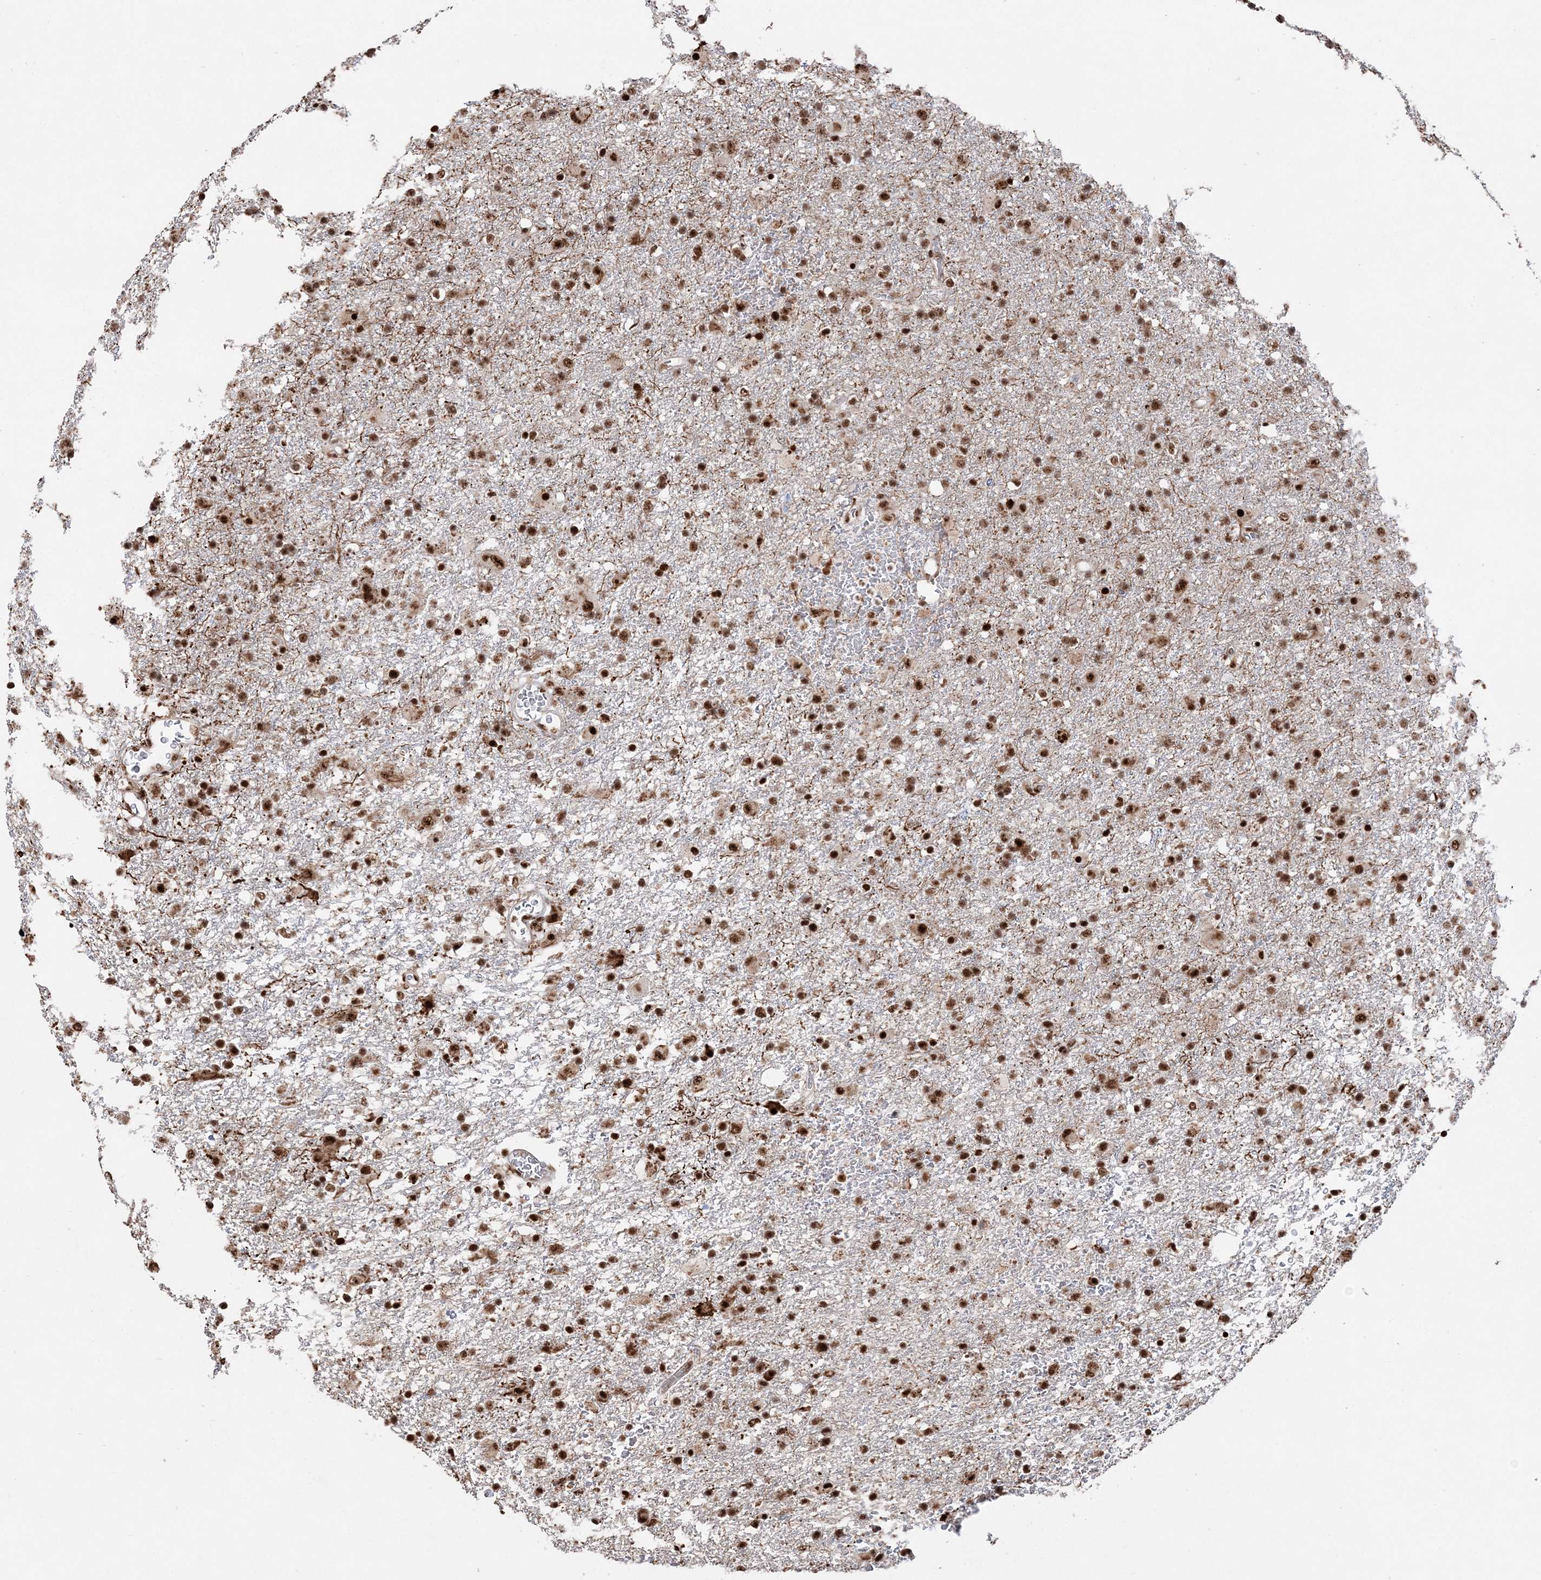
{"staining": {"intensity": "strong", "quantity": ">75%", "location": "nuclear"}, "tissue": "glioma", "cell_type": "Tumor cells", "image_type": "cancer", "snomed": [{"axis": "morphology", "description": "Glioma, malignant, Low grade"}, {"axis": "topography", "description": "Brain"}], "caption": "Protein staining of glioma tissue displays strong nuclear positivity in about >75% of tumor cells. Using DAB (3,3'-diaminobenzidine) (brown) and hematoxylin (blue) stains, captured at high magnification using brightfield microscopy.", "gene": "RBM17", "patient": {"sex": "male", "age": 65}}